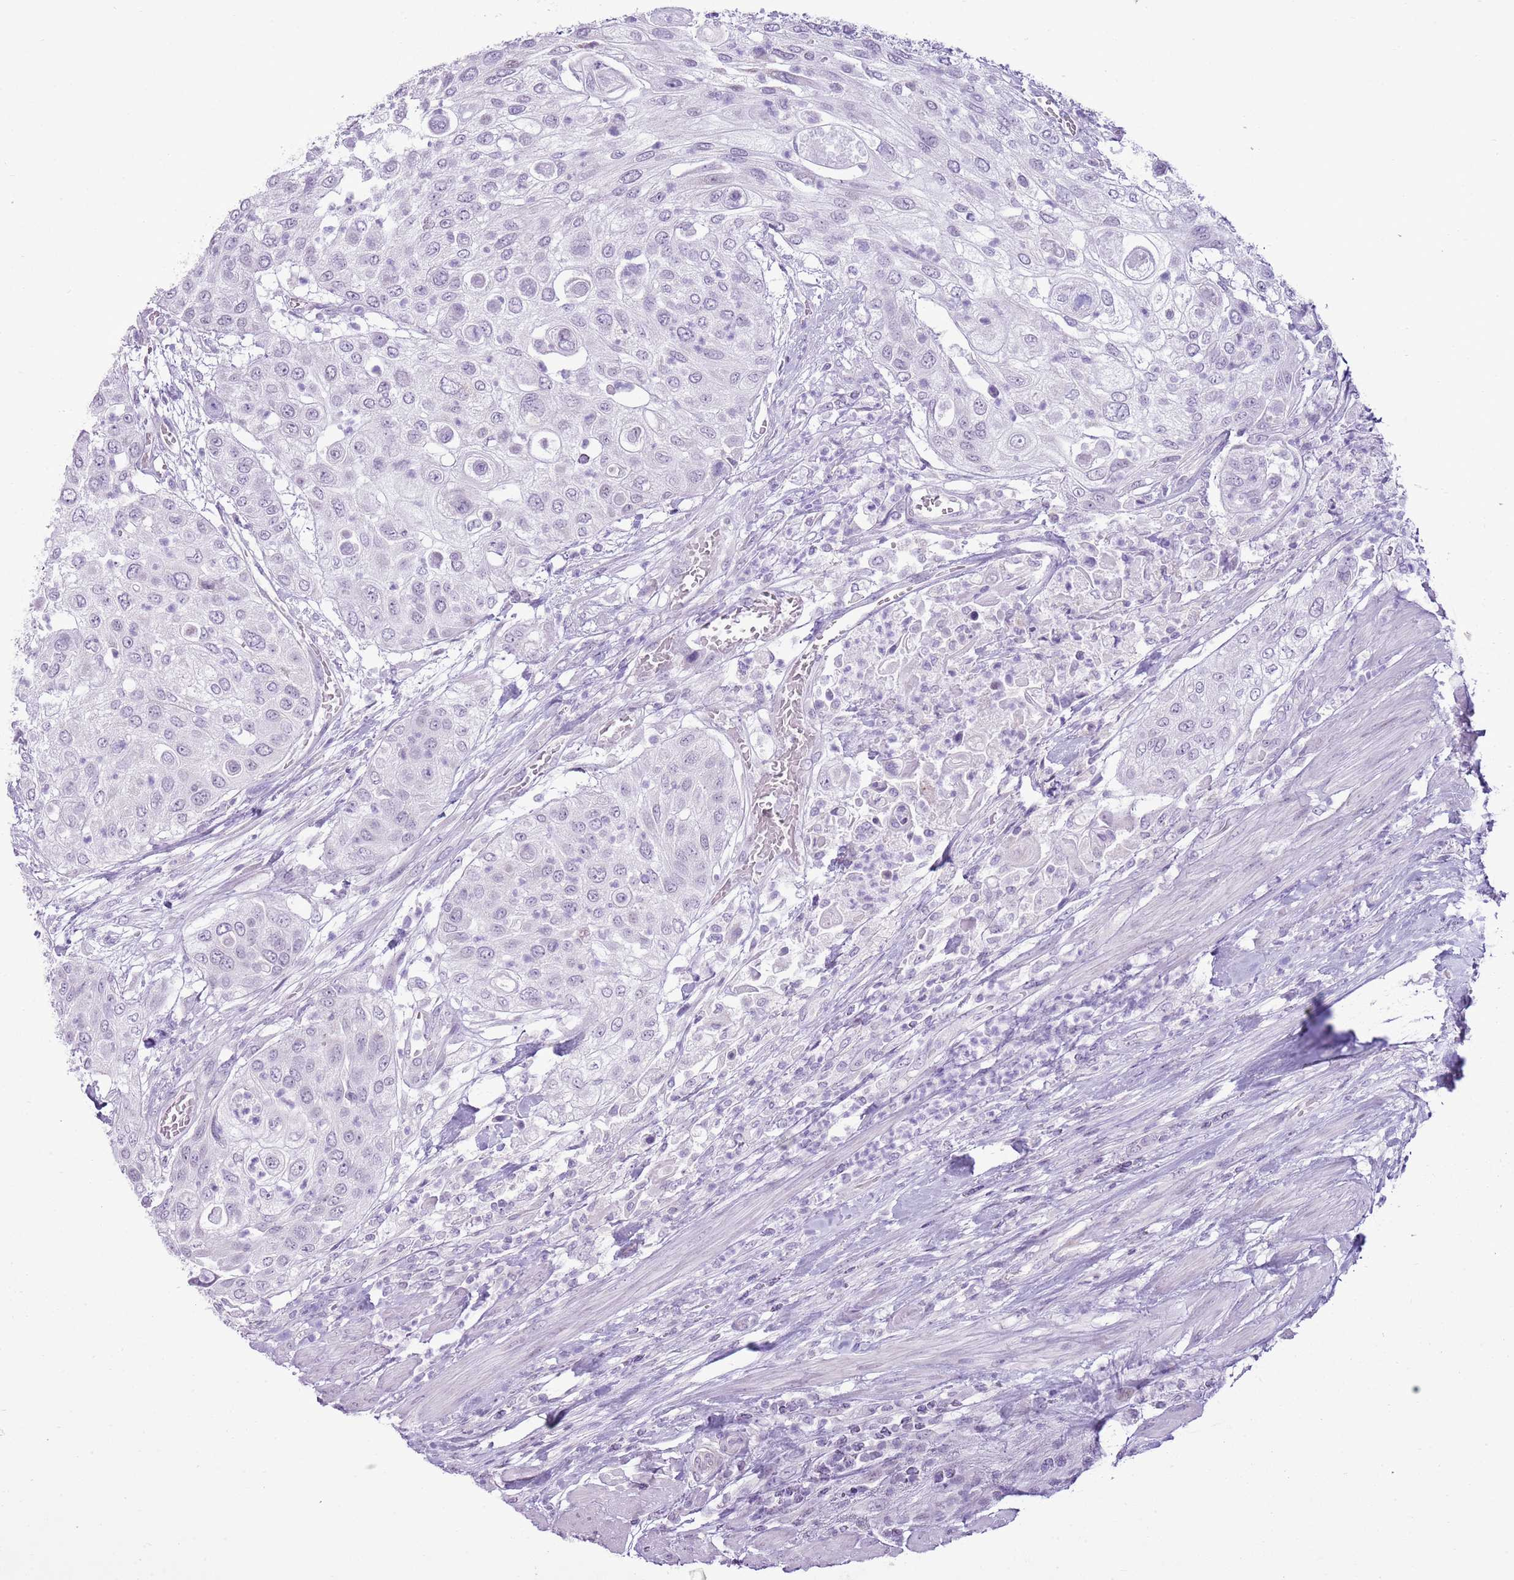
{"staining": {"intensity": "negative", "quantity": "none", "location": "none"}, "tissue": "urothelial cancer", "cell_type": "Tumor cells", "image_type": "cancer", "snomed": [{"axis": "morphology", "description": "Urothelial carcinoma, High grade"}, {"axis": "topography", "description": "Urinary bladder"}], "caption": "Urothelial cancer stained for a protein using immunohistochemistry shows no staining tumor cells.", "gene": "RPL3L", "patient": {"sex": "female", "age": 79}}